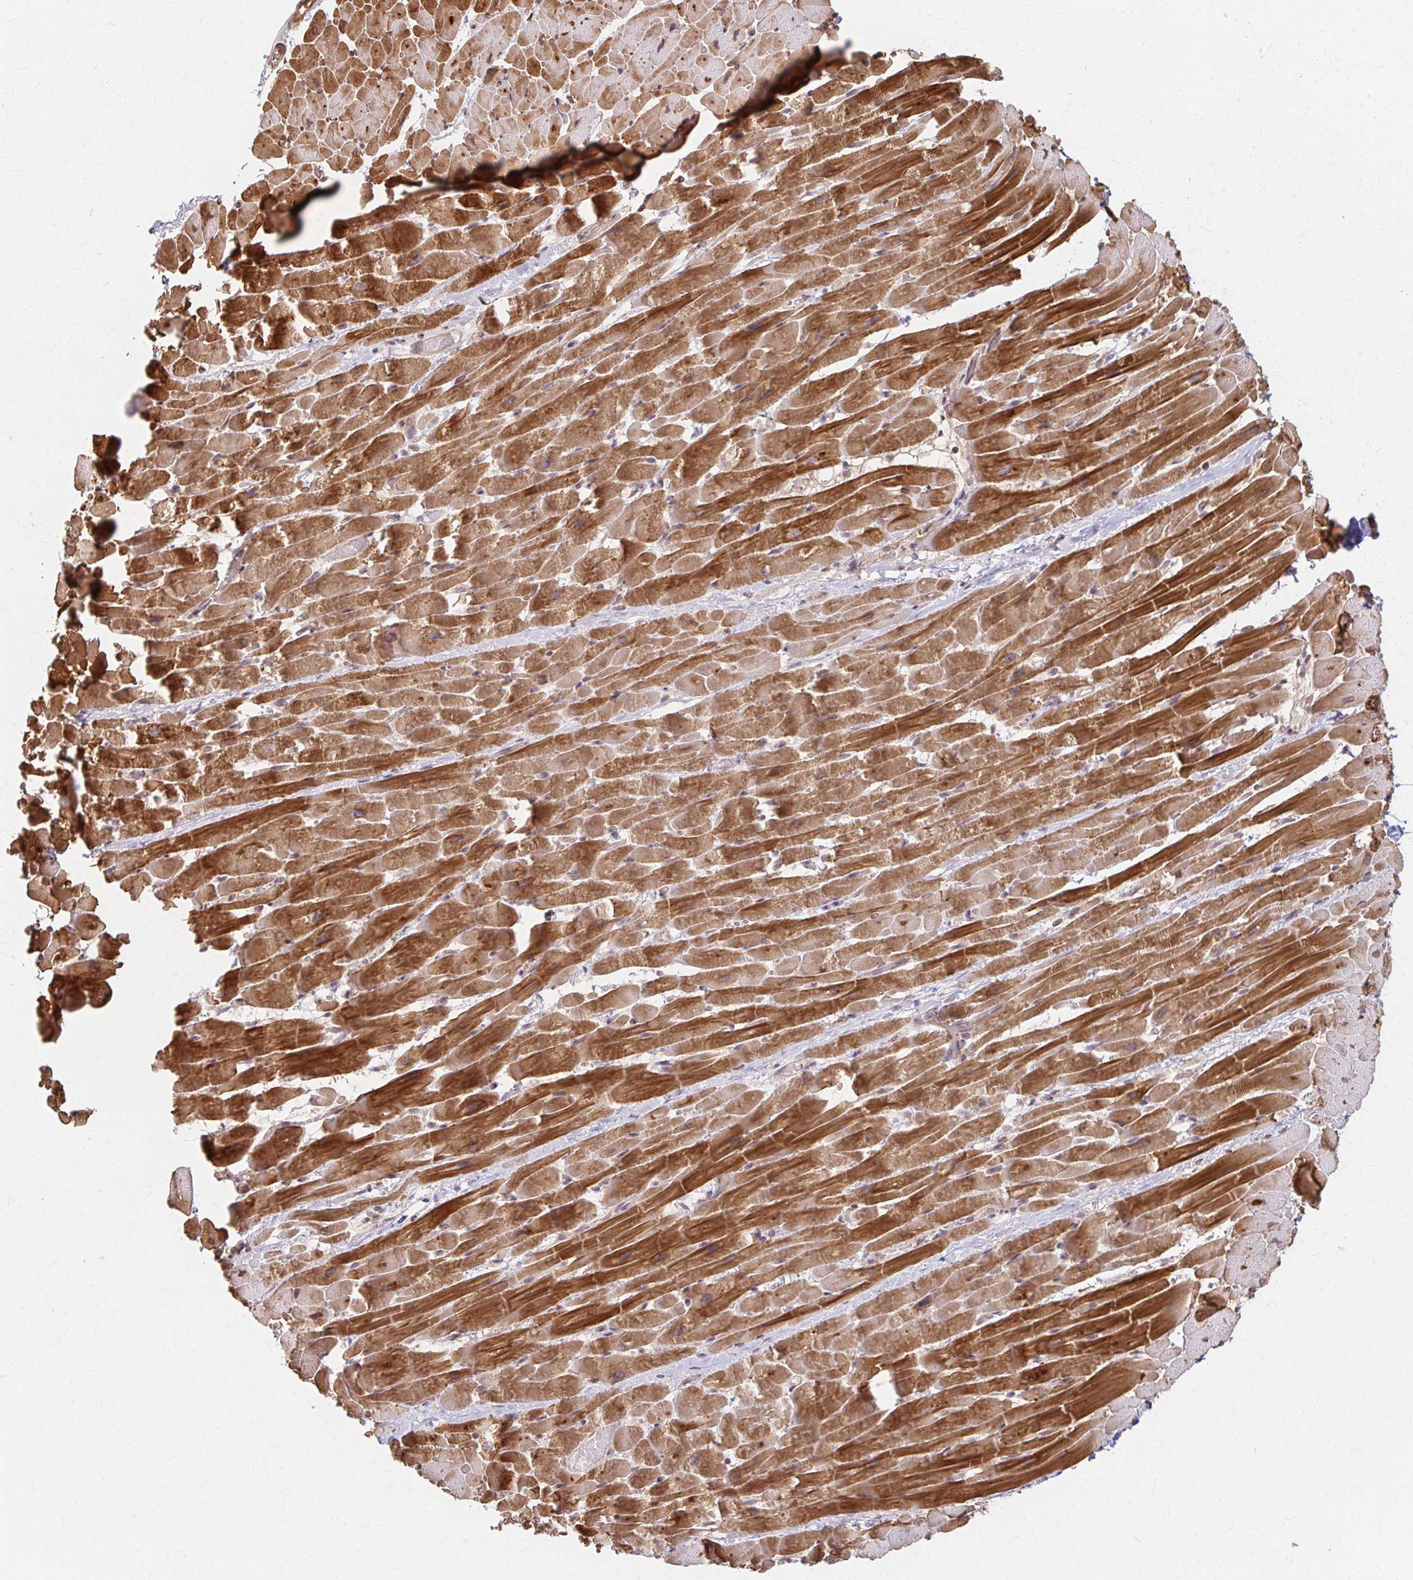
{"staining": {"intensity": "strong", "quantity": ">75%", "location": "cytoplasmic/membranous"}, "tissue": "heart muscle", "cell_type": "Cardiomyocytes", "image_type": "normal", "snomed": [{"axis": "morphology", "description": "Normal tissue, NOS"}, {"axis": "topography", "description": "Heart"}], "caption": "The immunohistochemical stain labels strong cytoplasmic/membranous positivity in cardiomyocytes of normal heart muscle. The staining was performed using DAB, with brown indicating positive protein expression. Nuclei are stained blue with hematoxylin.", "gene": "ARHGAP35", "patient": {"sex": "male", "age": 37}}